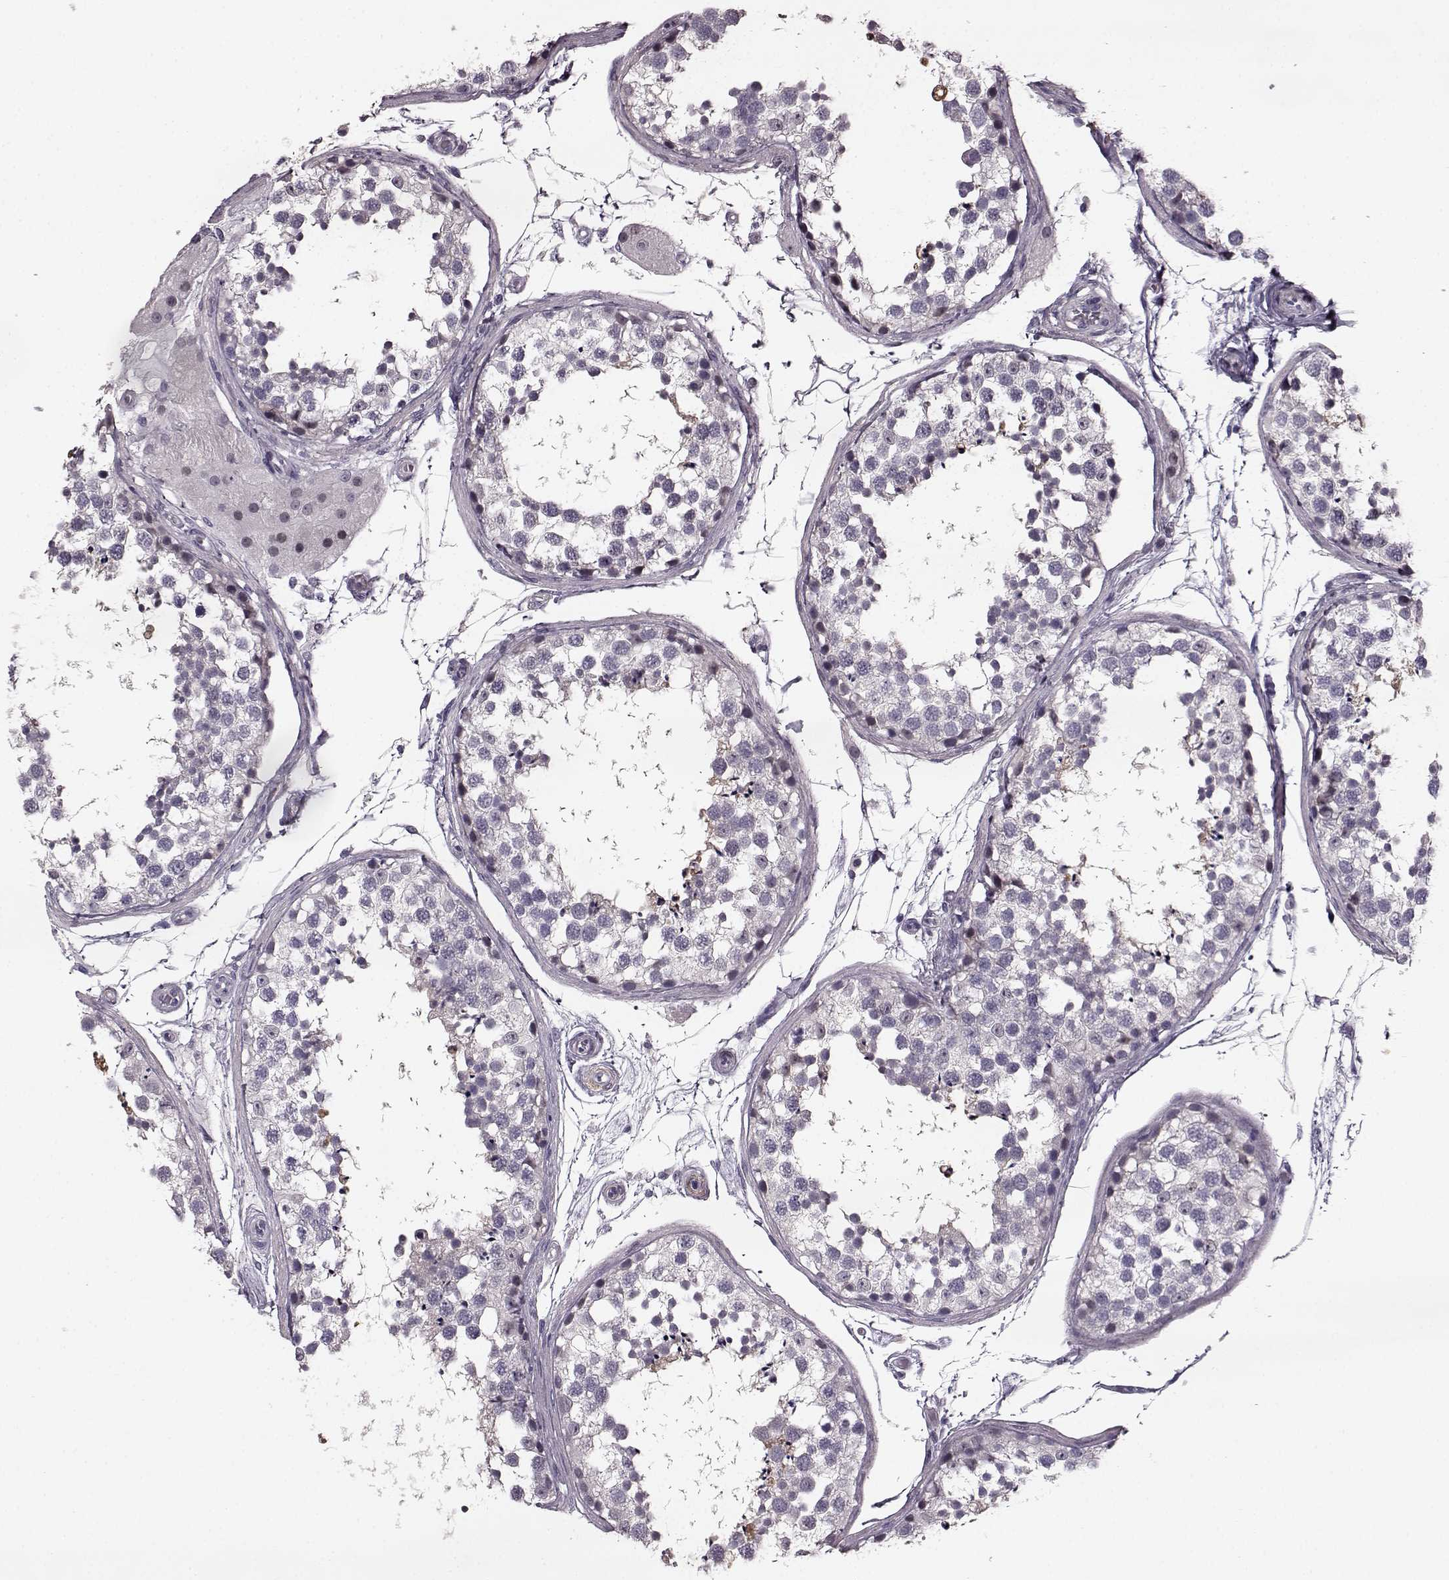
{"staining": {"intensity": "weak", "quantity": "<25%", "location": "cytoplasmic/membranous"}, "tissue": "testis", "cell_type": "Cells in seminiferous ducts", "image_type": "normal", "snomed": [{"axis": "morphology", "description": "Normal tissue, NOS"}, {"axis": "morphology", "description": "Seminoma, NOS"}, {"axis": "topography", "description": "Testis"}], "caption": "The immunohistochemistry histopathology image has no significant staining in cells in seminiferous ducts of testis.", "gene": "SLCO3A1", "patient": {"sex": "male", "age": 65}}